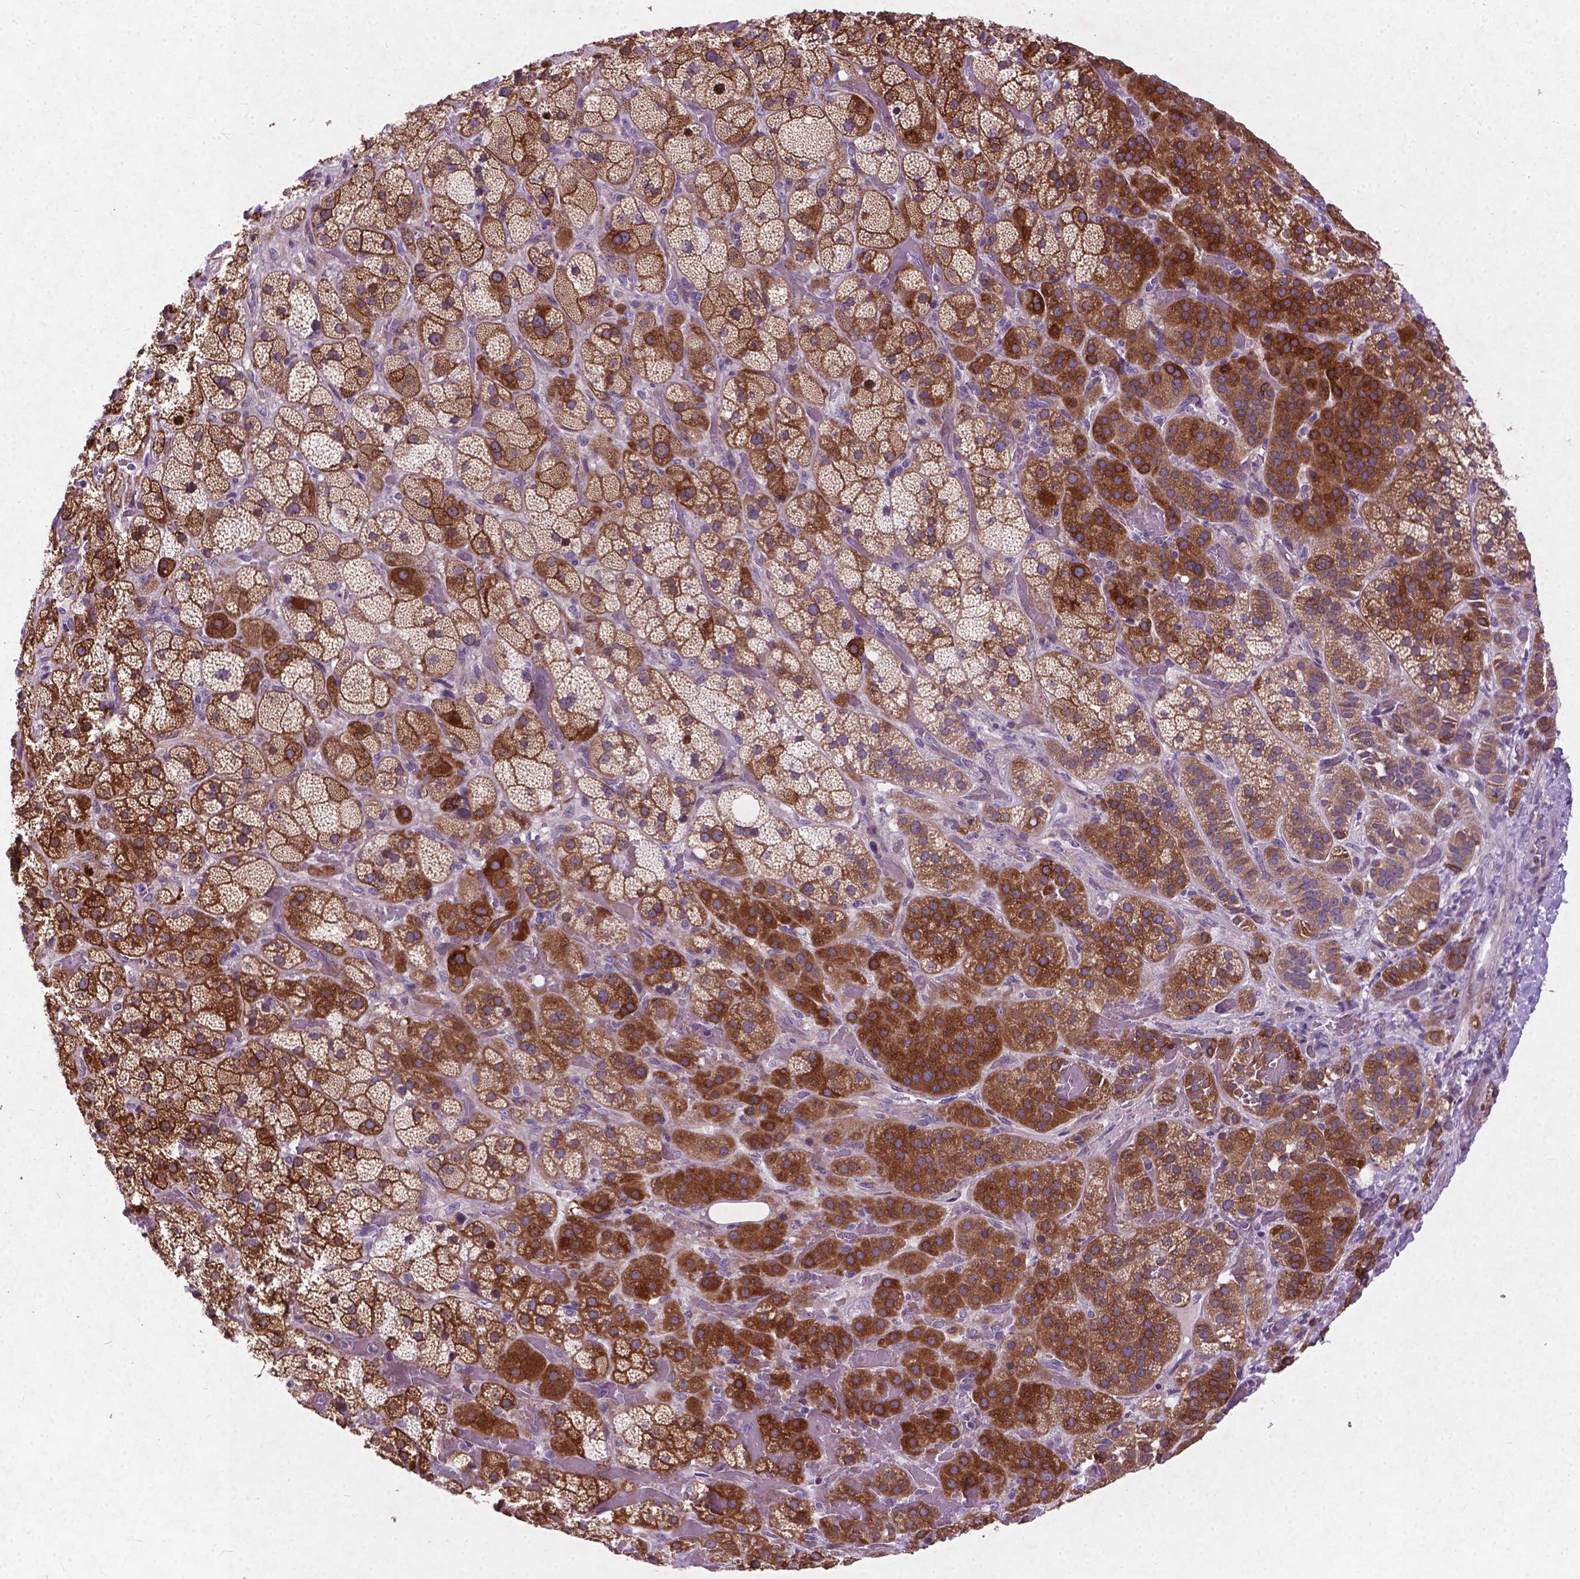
{"staining": {"intensity": "moderate", "quantity": ">75%", "location": "cytoplasmic/membranous"}, "tissue": "adrenal gland", "cell_type": "Glandular cells", "image_type": "normal", "snomed": [{"axis": "morphology", "description": "Normal tissue, NOS"}, {"axis": "topography", "description": "Adrenal gland"}], "caption": "Glandular cells display medium levels of moderate cytoplasmic/membranous staining in about >75% of cells in unremarkable adrenal gland.", "gene": "ATG4D", "patient": {"sex": "male", "age": 57}}